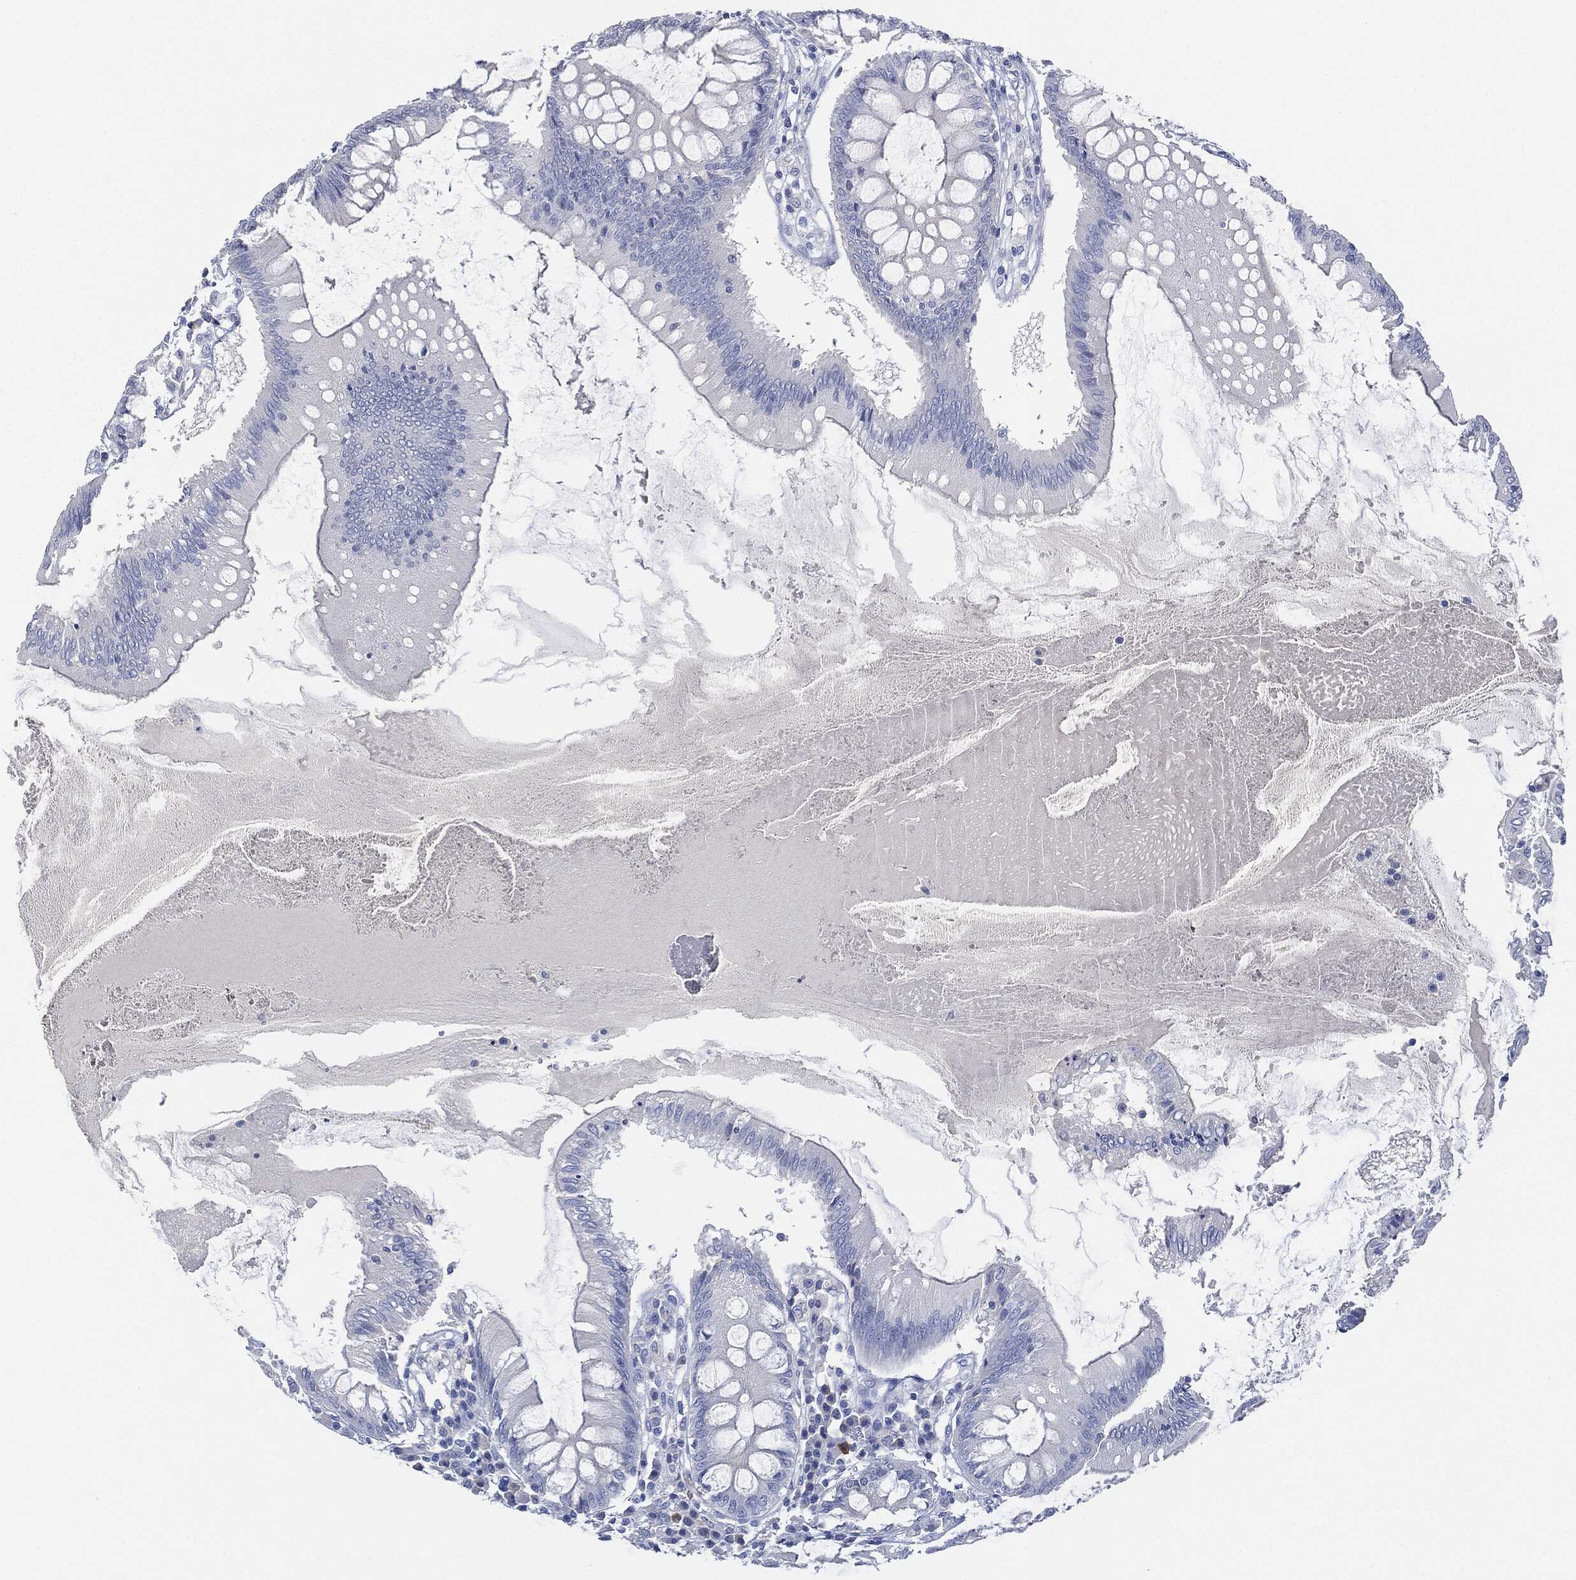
{"staining": {"intensity": "negative", "quantity": "none", "location": "none"}, "tissue": "colon", "cell_type": "Endothelial cells", "image_type": "normal", "snomed": [{"axis": "morphology", "description": "Normal tissue, NOS"}, {"axis": "morphology", "description": "Adenocarcinoma, NOS"}, {"axis": "topography", "description": "Colon"}], "caption": "This is an IHC photomicrograph of normal human colon. There is no positivity in endothelial cells.", "gene": "AFP", "patient": {"sex": "male", "age": 83}}